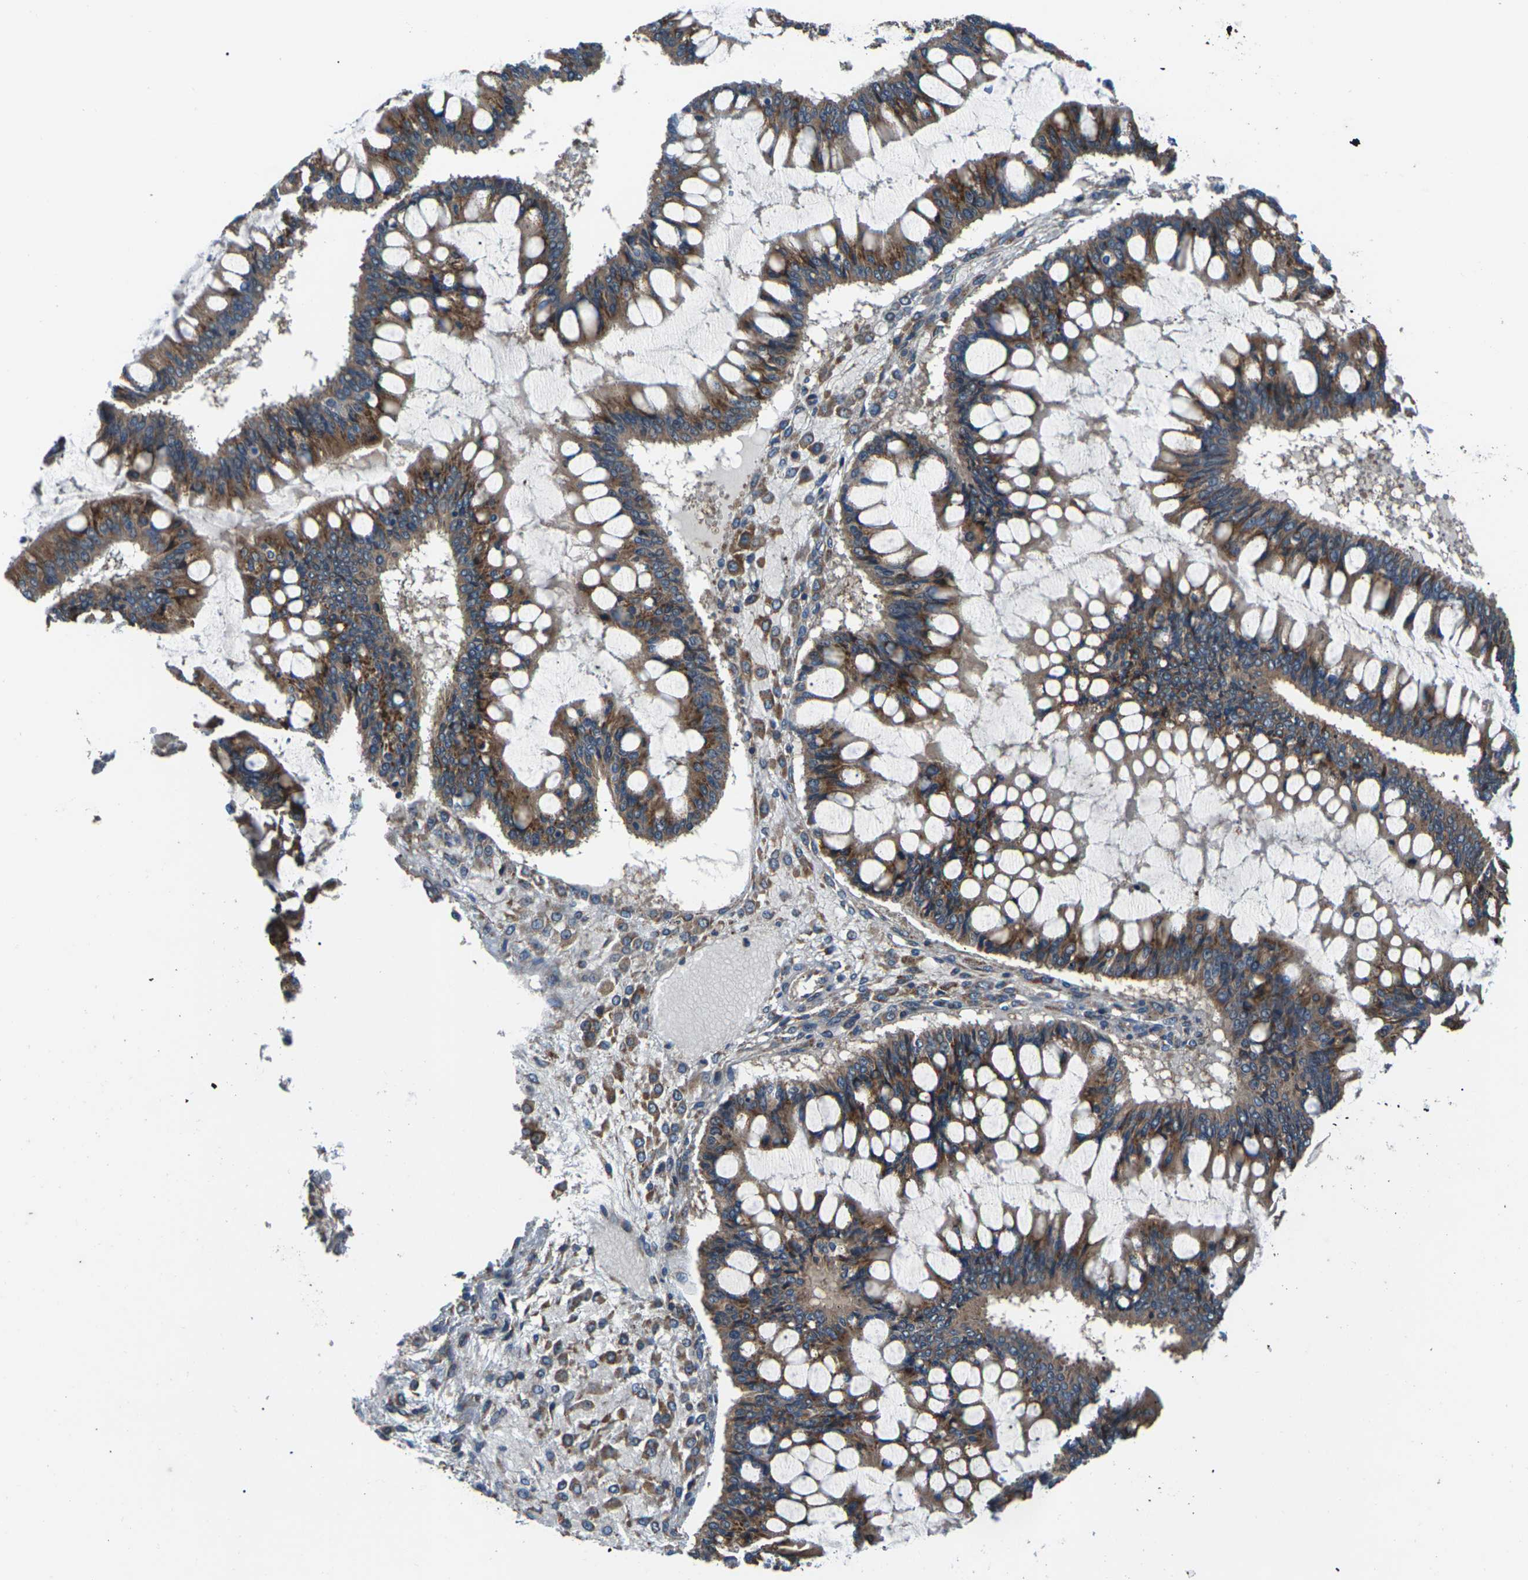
{"staining": {"intensity": "moderate", "quantity": ">75%", "location": "cytoplasmic/membranous"}, "tissue": "ovarian cancer", "cell_type": "Tumor cells", "image_type": "cancer", "snomed": [{"axis": "morphology", "description": "Cystadenocarcinoma, mucinous, NOS"}, {"axis": "topography", "description": "Ovary"}], "caption": "The image displays immunohistochemical staining of ovarian mucinous cystadenocarcinoma. There is moderate cytoplasmic/membranous positivity is seen in about >75% of tumor cells.", "gene": "GABRP", "patient": {"sex": "female", "age": 73}}